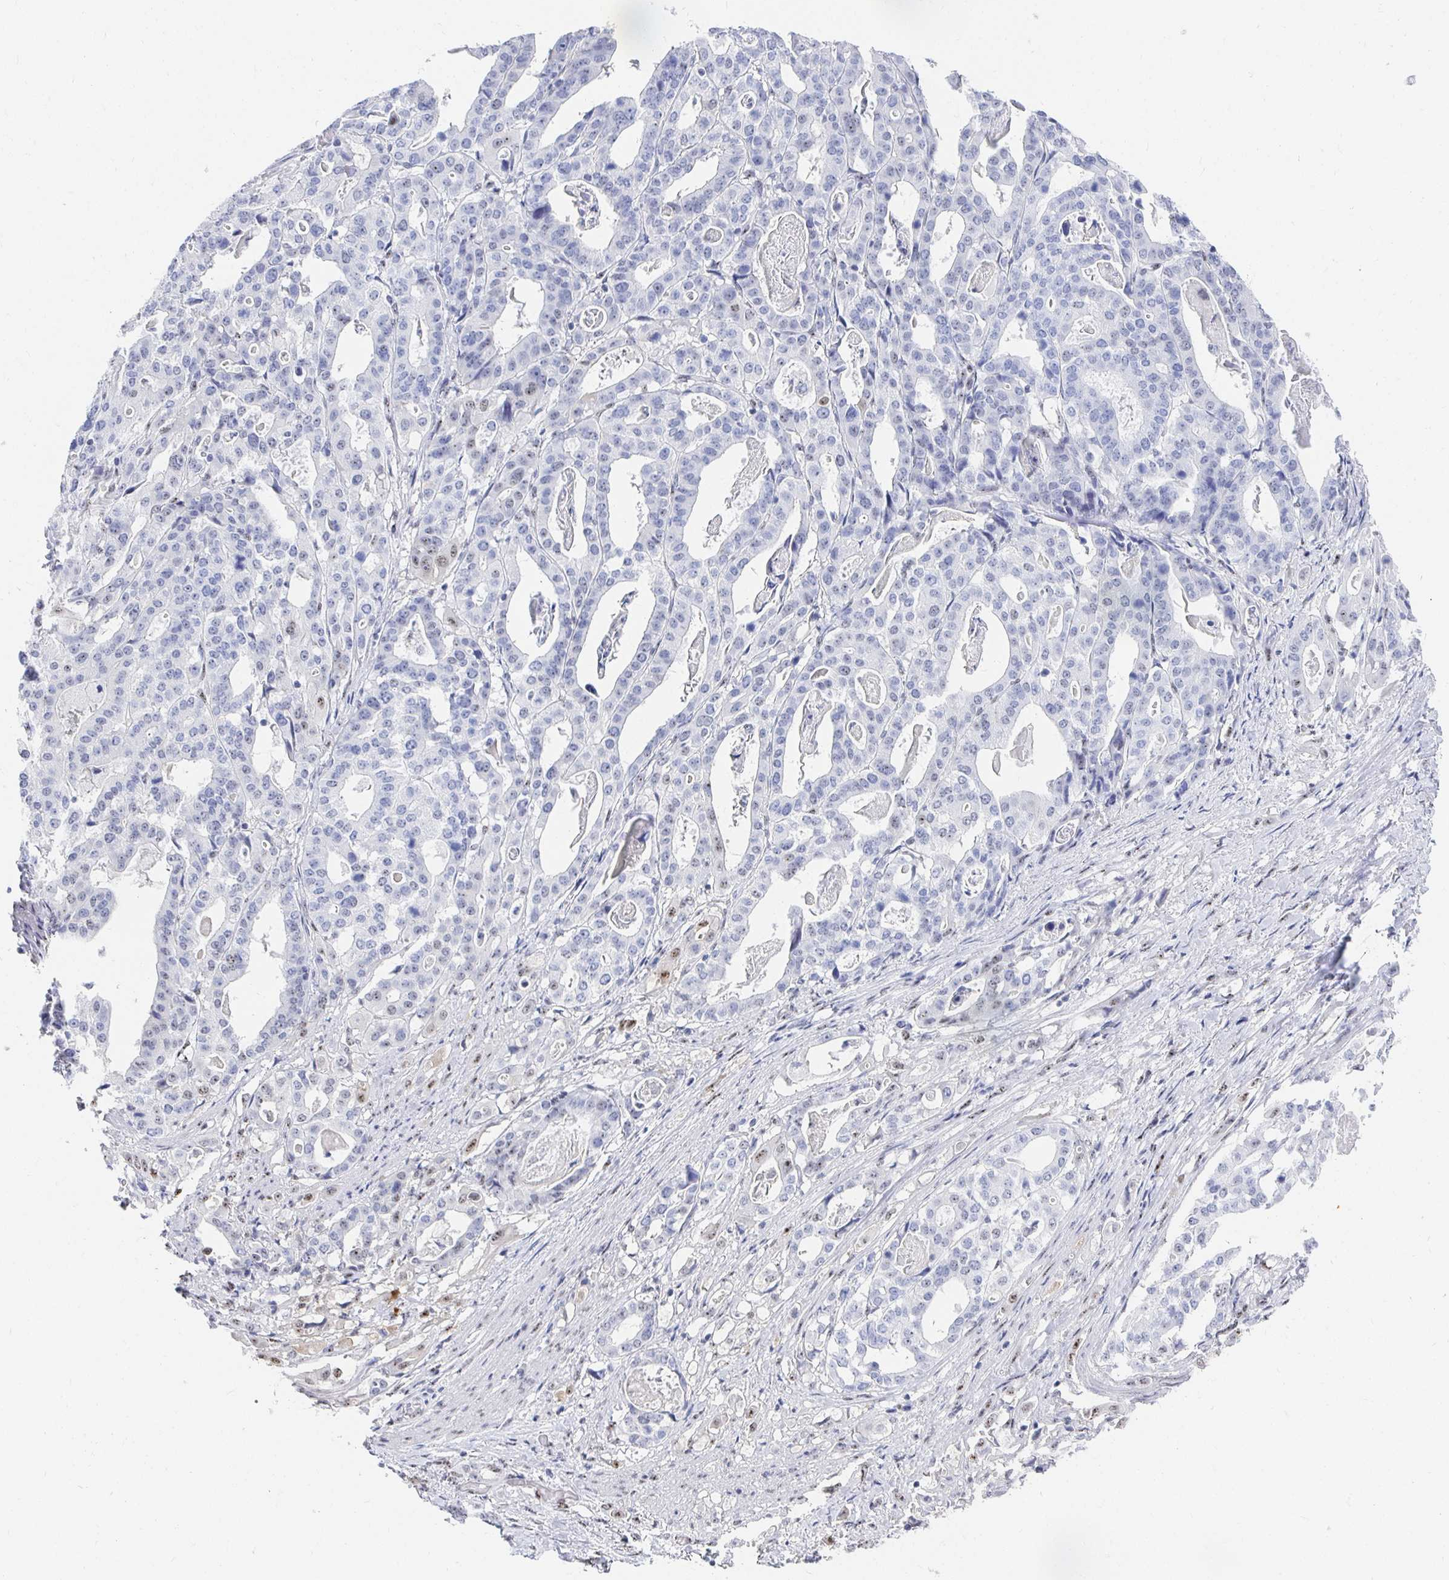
{"staining": {"intensity": "moderate", "quantity": "<25%", "location": "nuclear"}, "tissue": "stomach cancer", "cell_type": "Tumor cells", "image_type": "cancer", "snomed": [{"axis": "morphology", "description": "Adenocarcinoma, NOS"}, {"axis": "topography", "description": "Stomach"}], "caption": "Stomach cancer was stained to show a protein in brown. There is low levels of moderate nuclear expression in about <25% of tumor cells. (brown staining indicates protein expression, while blue staining denotes nuclei).", "gene": "CLIC3", "patient": {"sex": "male", "age": 48}}